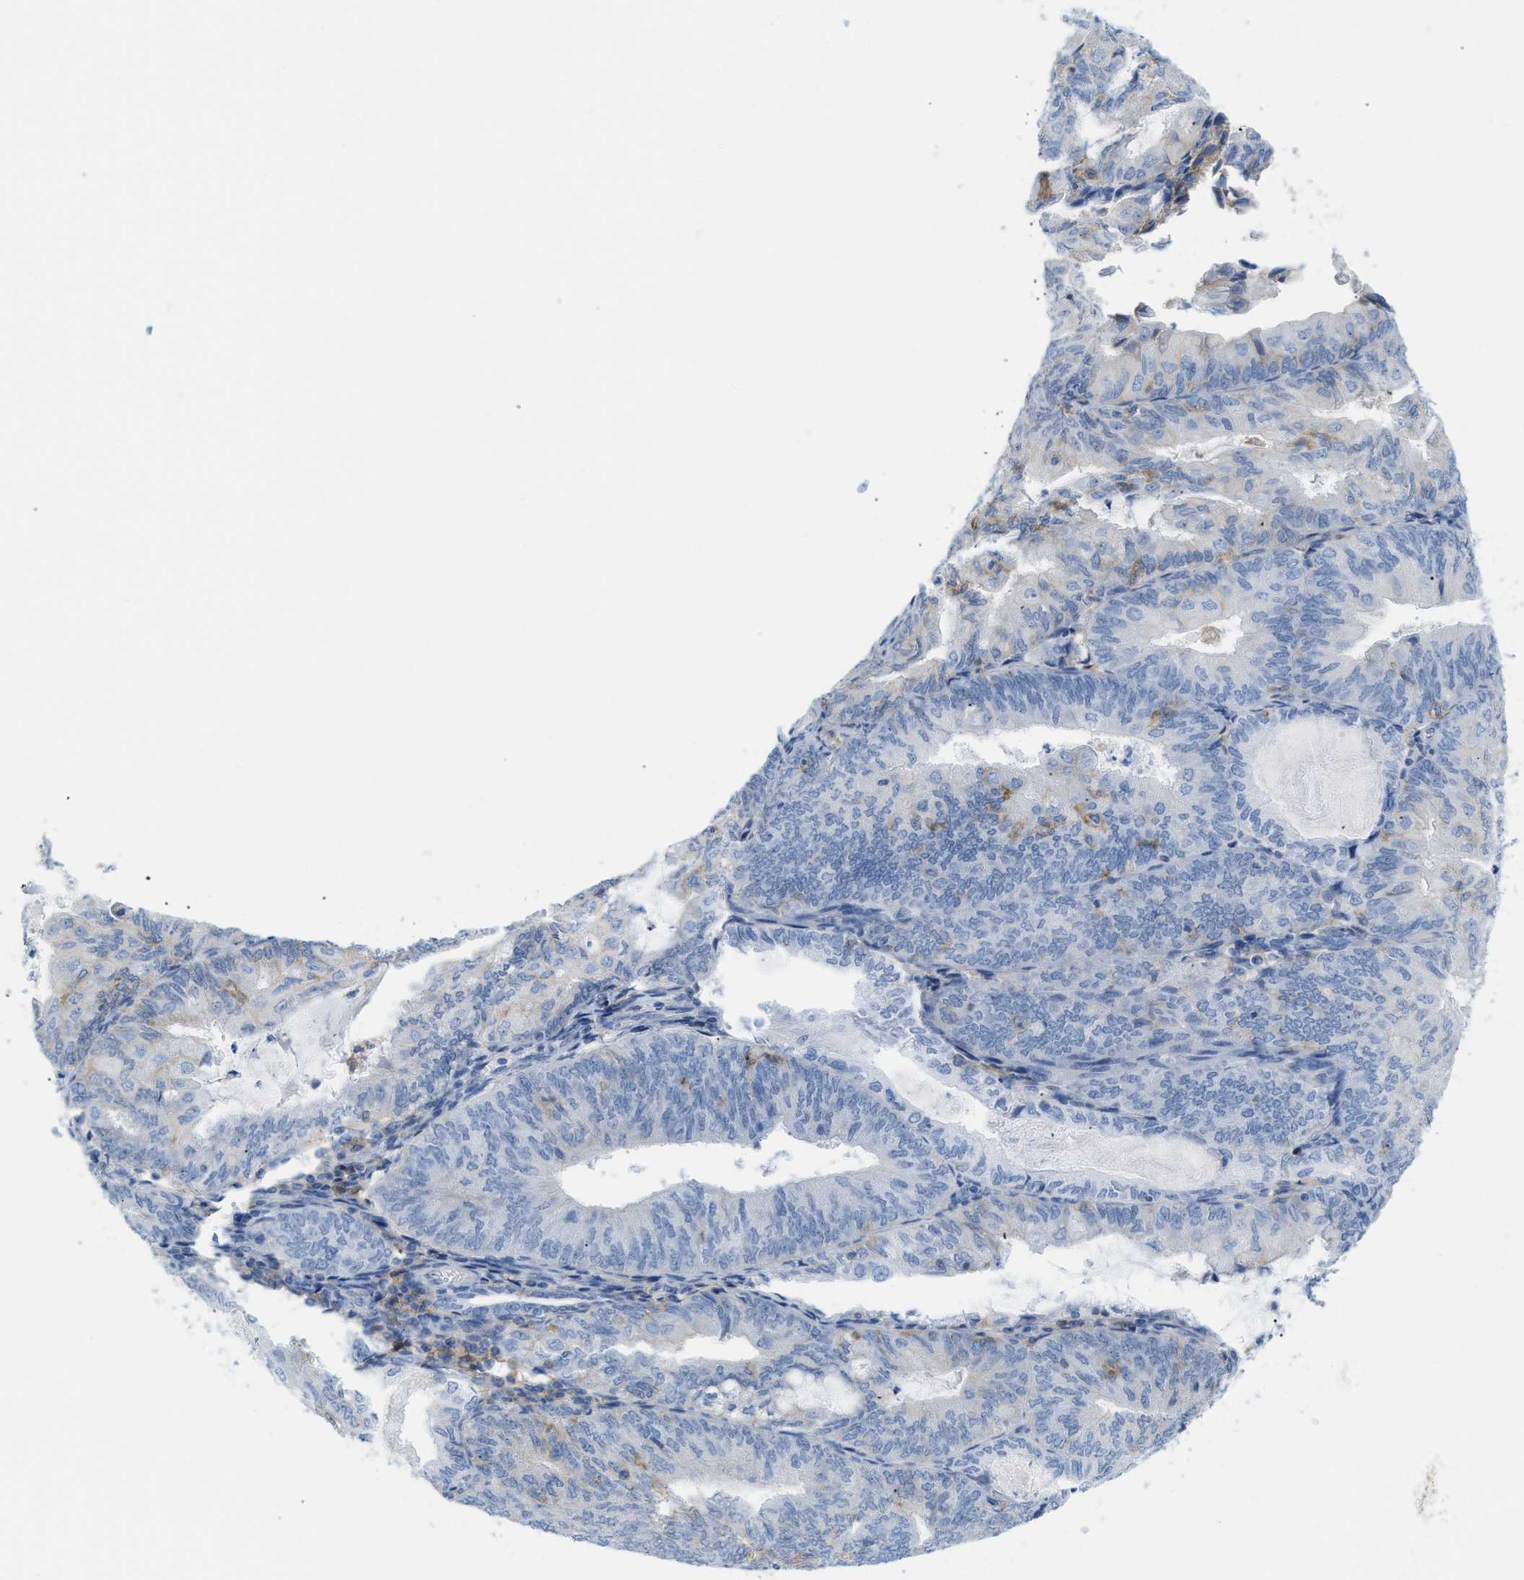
{"staining": {"intensity": "negative", "quantity": "none", "location": "none"}, "tissue": "endometrial cancer", "cell_type": "Tumor cells", "image_type": "cancer", "snomed": [{"axis": "morphology", "description": "Adenocarcinoma, NOS"}, {"axis": "topography", "description": "Endometrium"}], "caption": "A photomicrograph of human endometrial cancer is negative for staining in tumor cells.", "gene": "SLC3A2", "patient": {"sex": "female", "age": 81}}